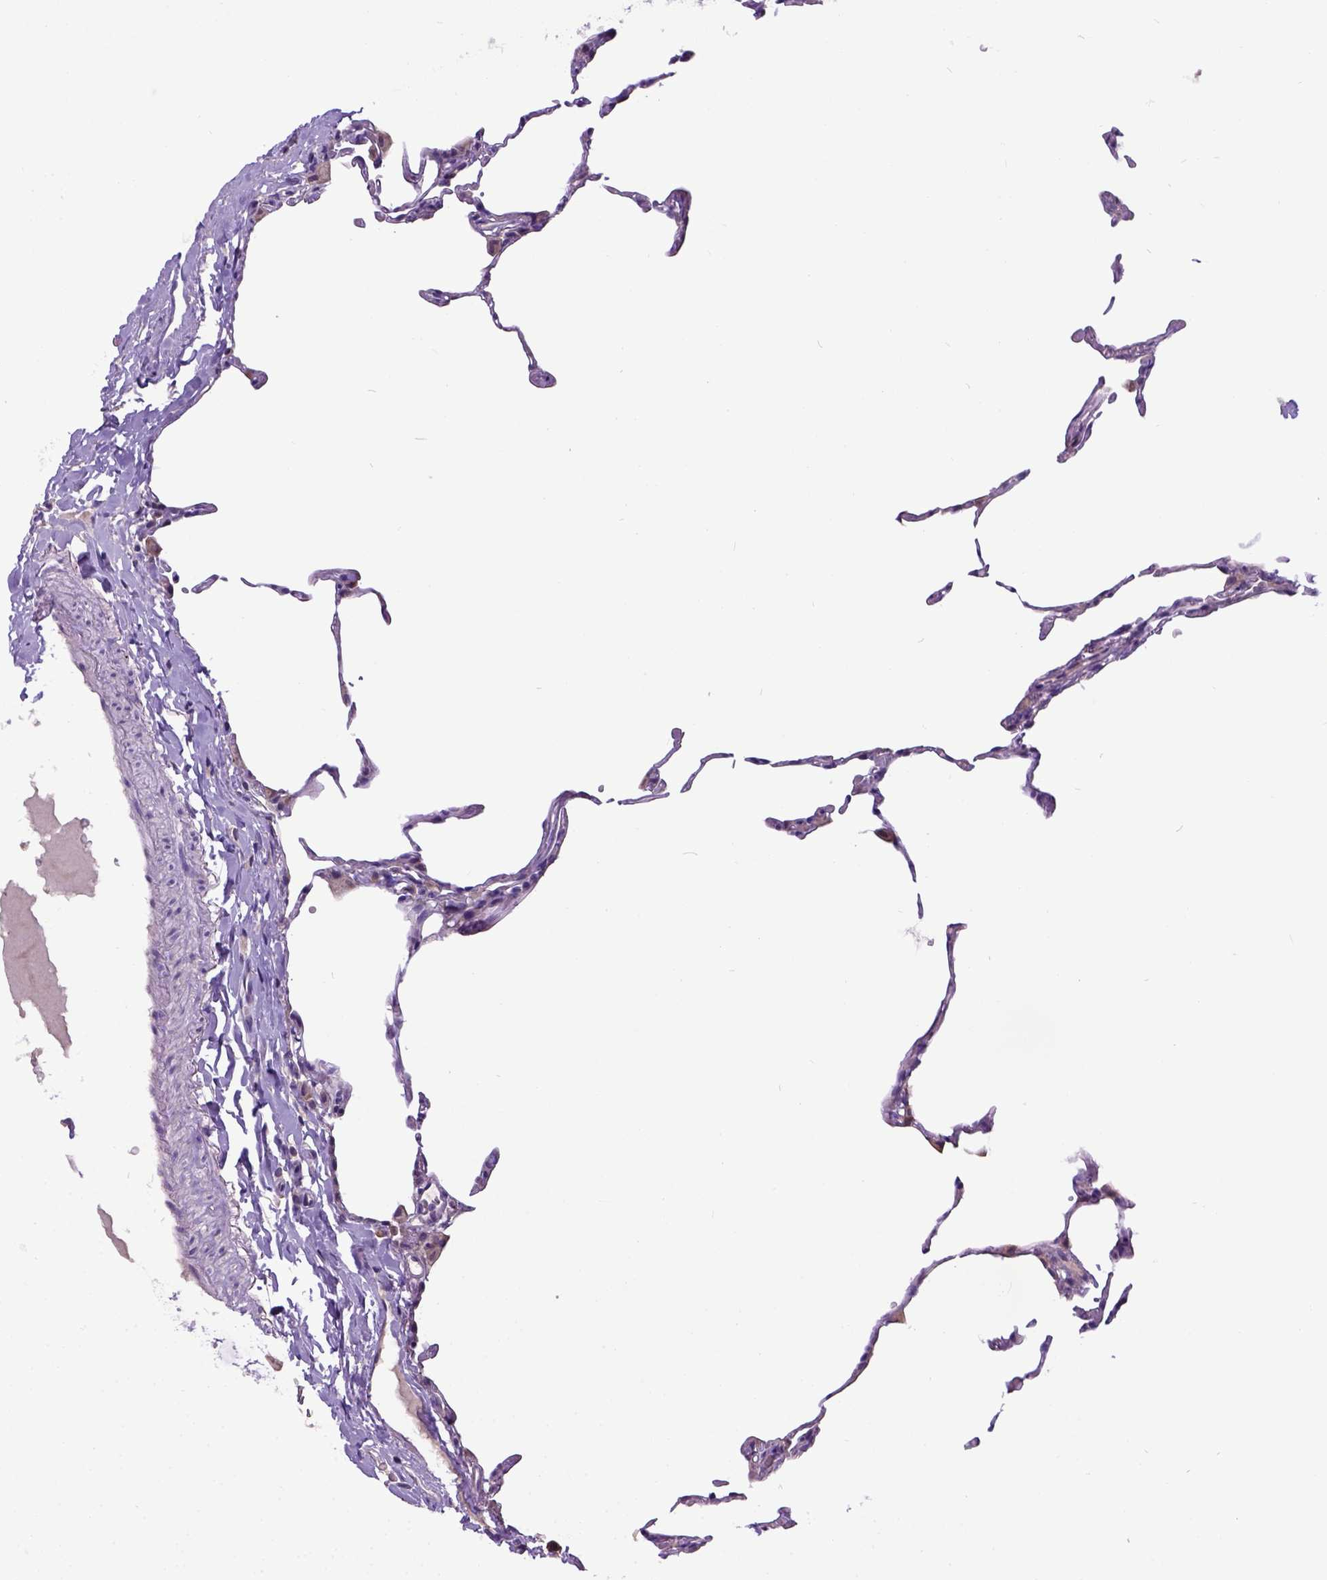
{"staining": {"intensity": "weak", "quantity": "25%-75%", "location": "cytoplasmic/membranous"}, "tissue": "lung", "cell_type": "Alveolar cells", "image_type": "normal", "snomed": [{"axis": "morphology", "description": "Normal tissue, NOS"}, {"axis": "topography", "description": "Lung"}], "caption": "The photomicrograph reveals staining of unremarkable lung, revealing weak cytoplasmic/membranous protein positivity (brown color) within alveolar cells.", "gene": "NEK5", "patient": {"sex": "female", "age": 57}}